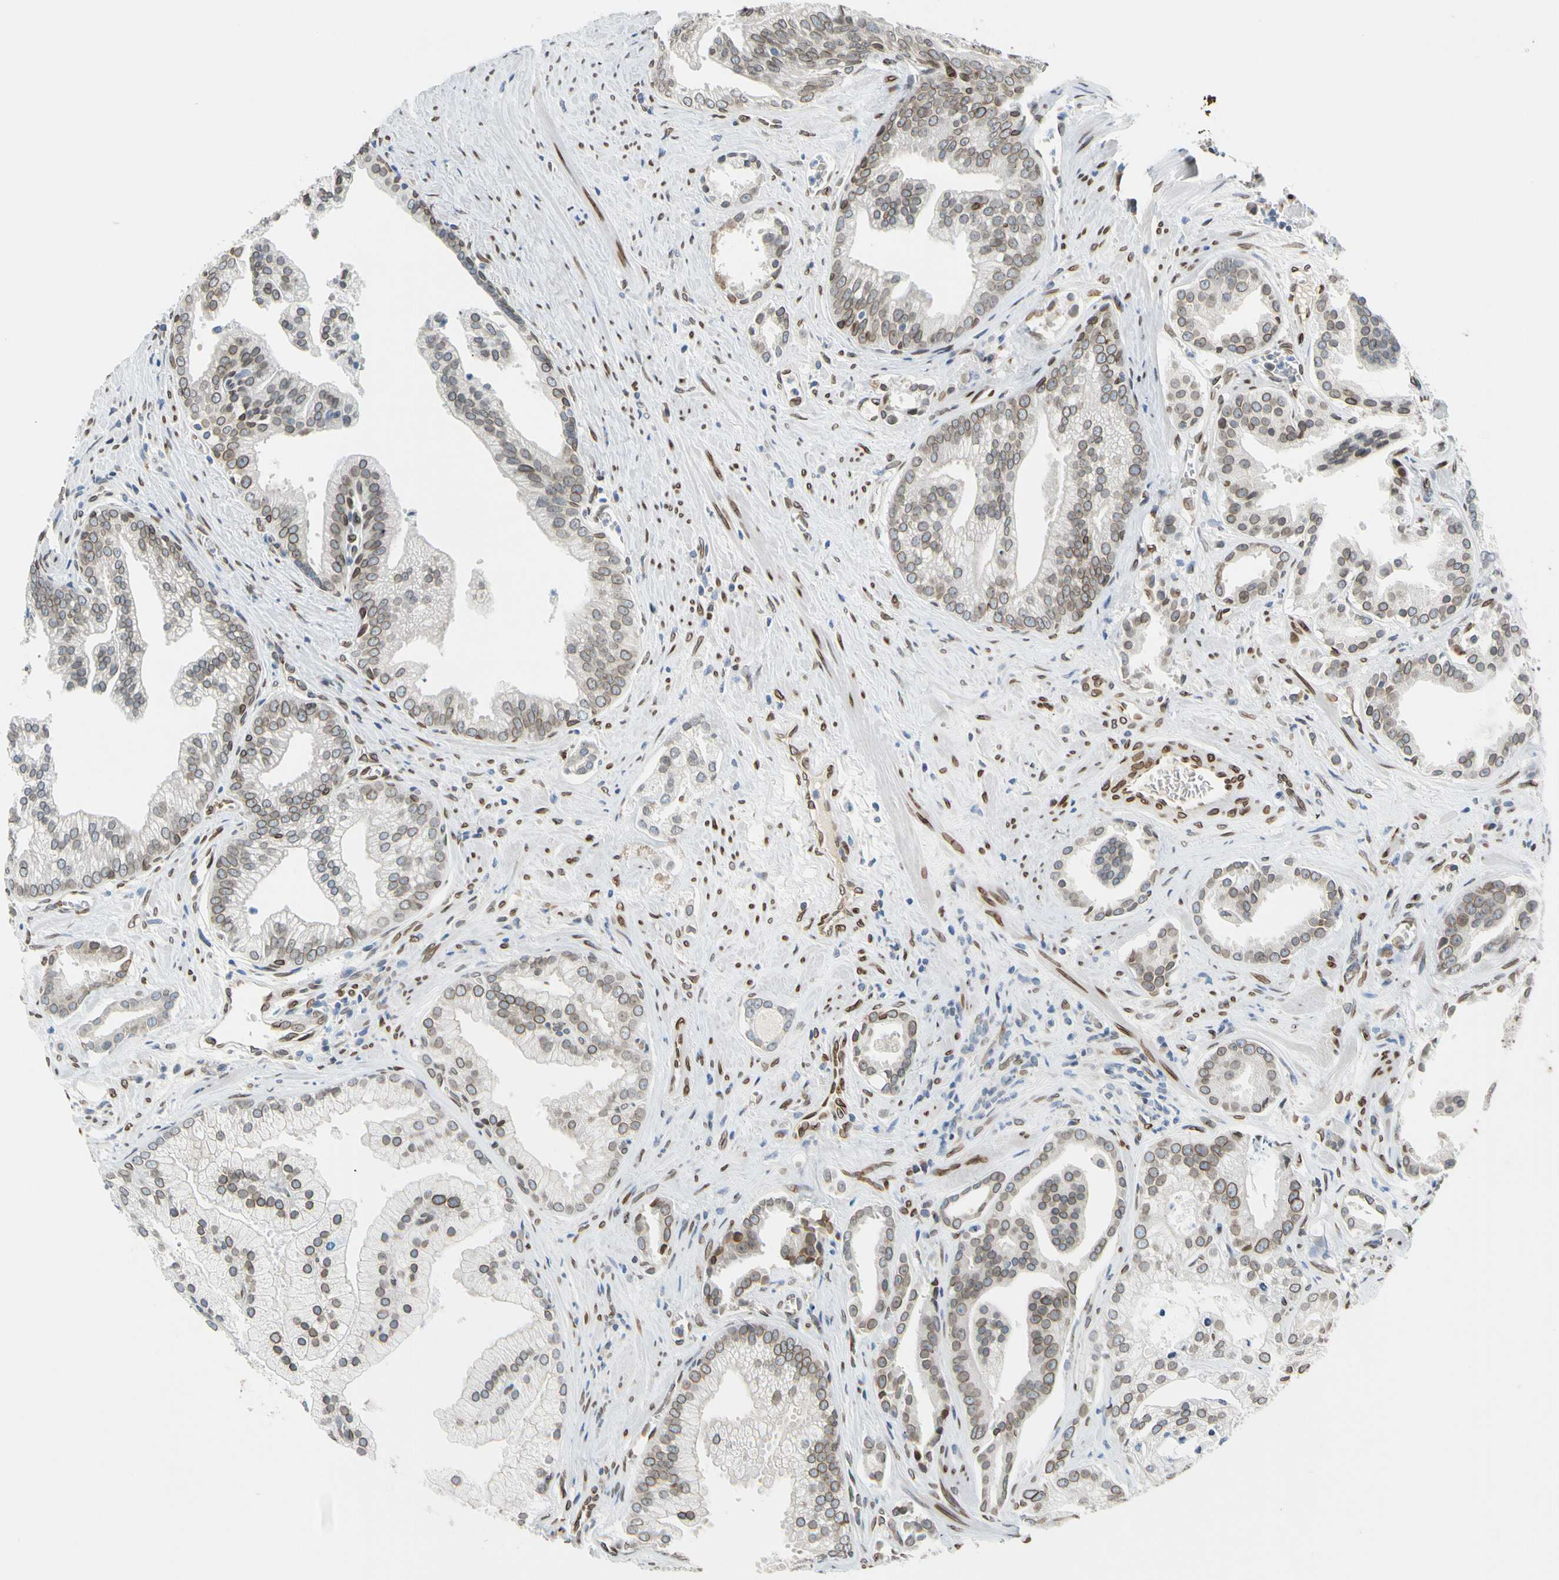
{"staining": {"intensity": "weak", "quantity": "25%-75%", "location": "cytoplasmic/membranous,nuclear"}, "tissue": "prostate cancer", "cell_type": "Tumor cells", "image_type": "cancer", "snomed": [{"axis": "morphology", "description": "Adenocarcinoma, High grade"}, {"axis": "topography", "description": "Prostate"}], "caption": "Weak cytoplasmic/membranous and nuclear positivity for a protein is seen in about 25%-75% of tumor cells of prostate high-grade adenocarcinoma using immunohistochemistry.", "gene": "SUN1", "patient": {"sex": "male", "age": 67}}